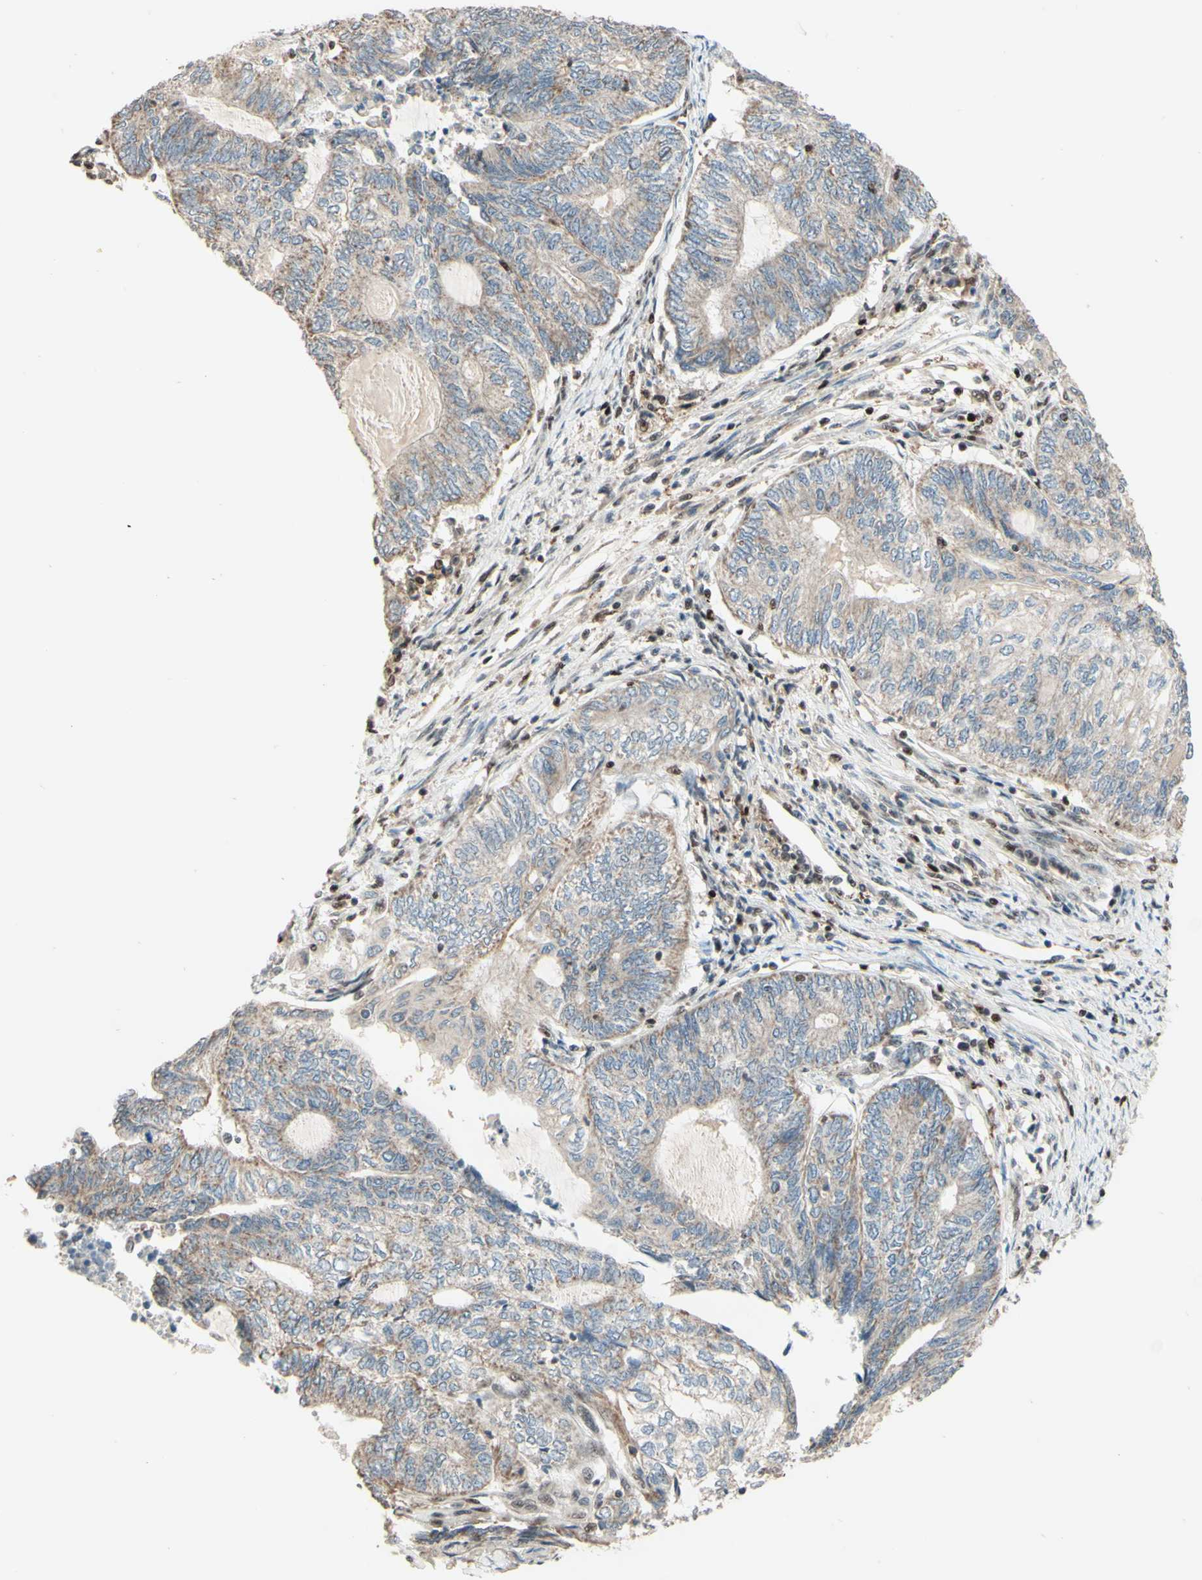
{"staining": {"intensity": "weak", "quantity": "25%-75%", "location": "cytoplasmic/membranous"}, "tissue": "endometrial cancer", "cell_type": "Tumor cells", "image_type": "cancer", "snomed": [{"axis": "morphology", "description": "Adenocarcinoma, NOS"}, {"axis": "topography", "description": "Uterus"}, {"axis": "topography", "description": "Endometrium"}], "caption": "Adenocarcinoma (endometrial) was stained to show a protein in brown. There is low levels of weak cytoplasmic/membranous staining in about 25%-75% of tumor cells.", "gene": "NR3C1", "patient": {"sex": "female", "age": 70}}